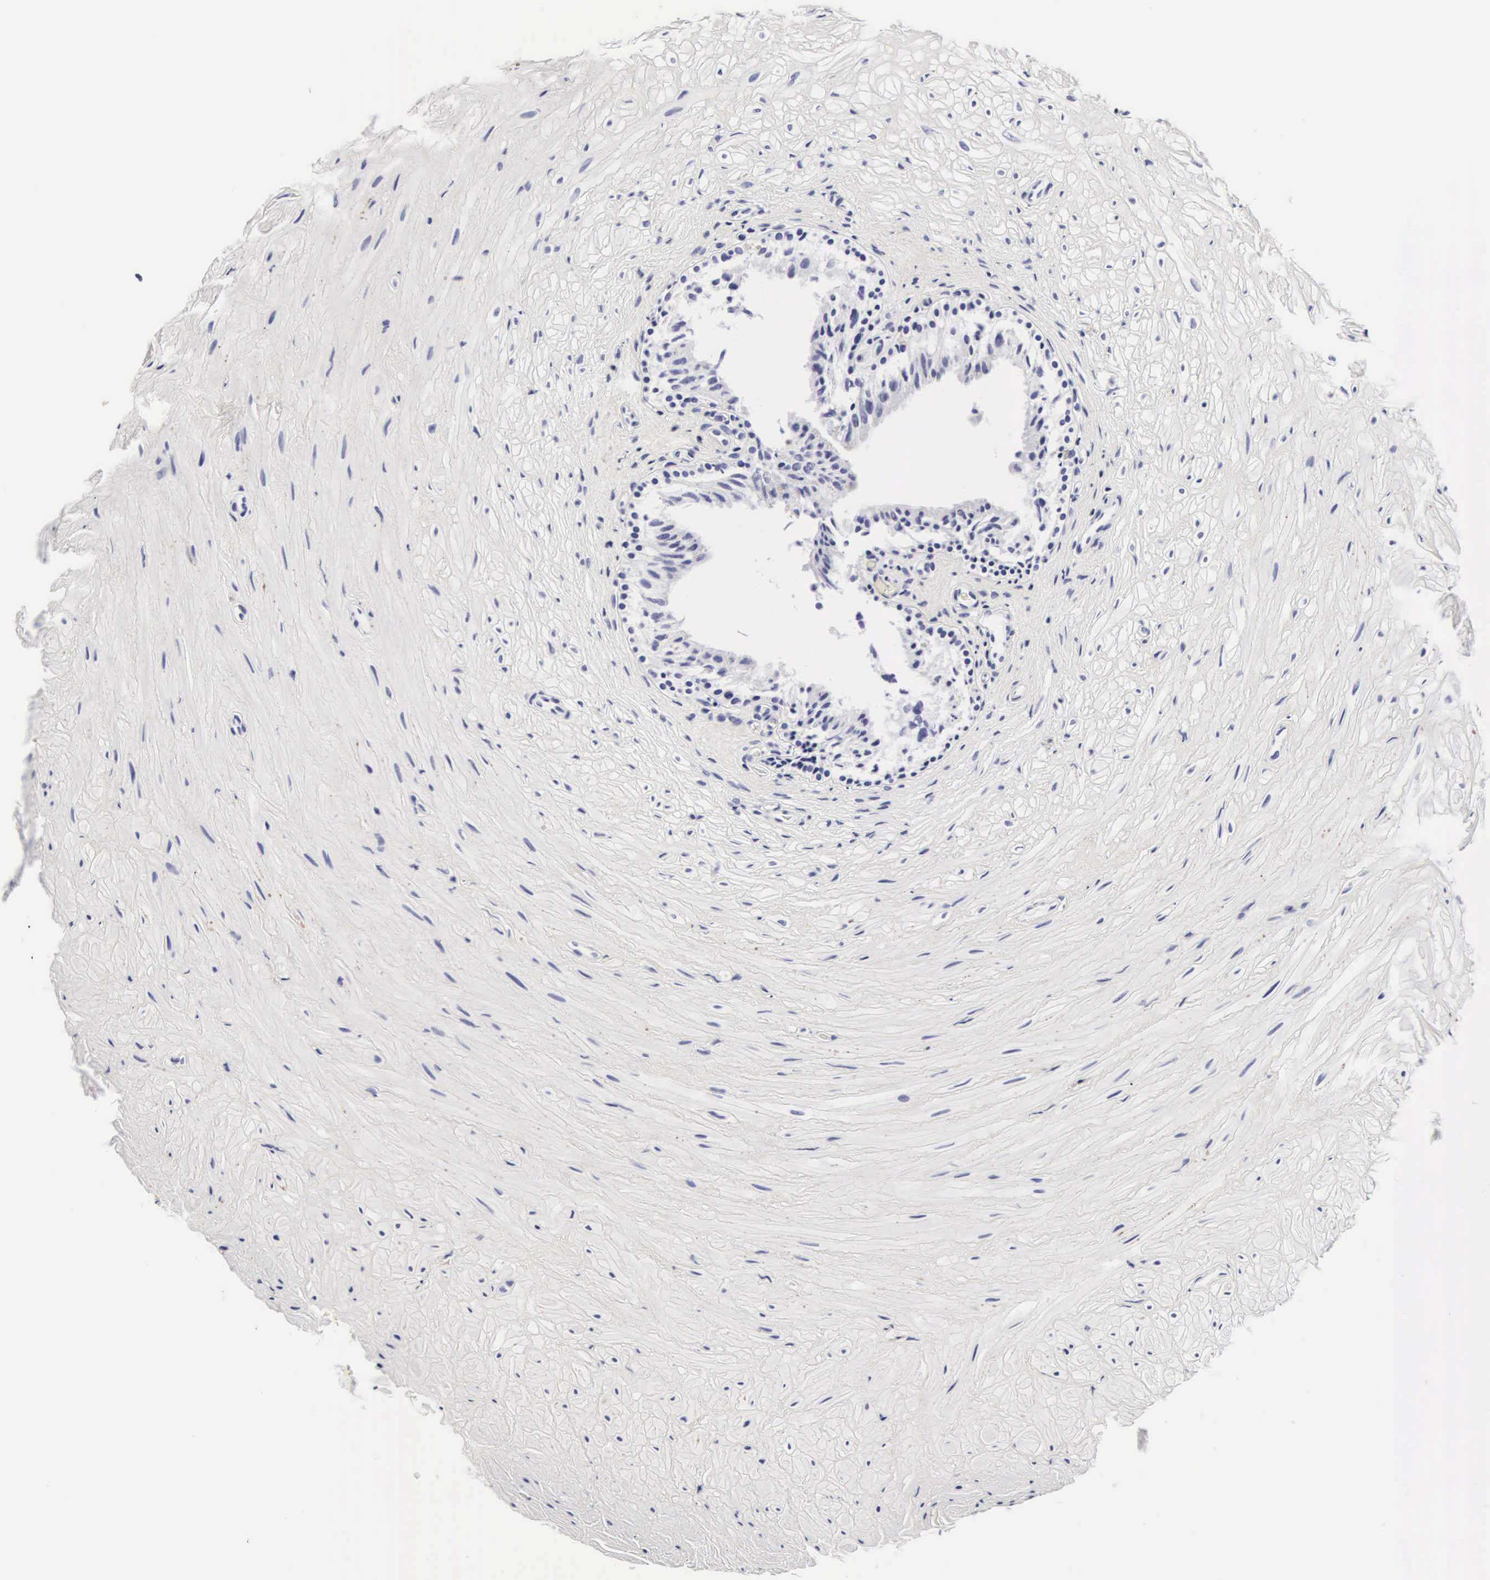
{"staining": {"intensity": "negative", "quantity": "none", "location": "none"}, "tissue": "epididymis", "cell_type": "Glandular cells", "image_type": "normal", "snomed": [{"axis": "morphology", "description": "Normal tissue, NOS"}, {"axis": "topography", "description": "Epididymis"}], "caption": "Normal epididymis was stained to show a protein in brown. There is no significant positivity in glandular cells. (DAB (3,3'-diaminobenzidine) immunohistochemistry (IHC), high magnification).", "gene": "RNASE6", "patient": {"sex": "male", "age": 35}}